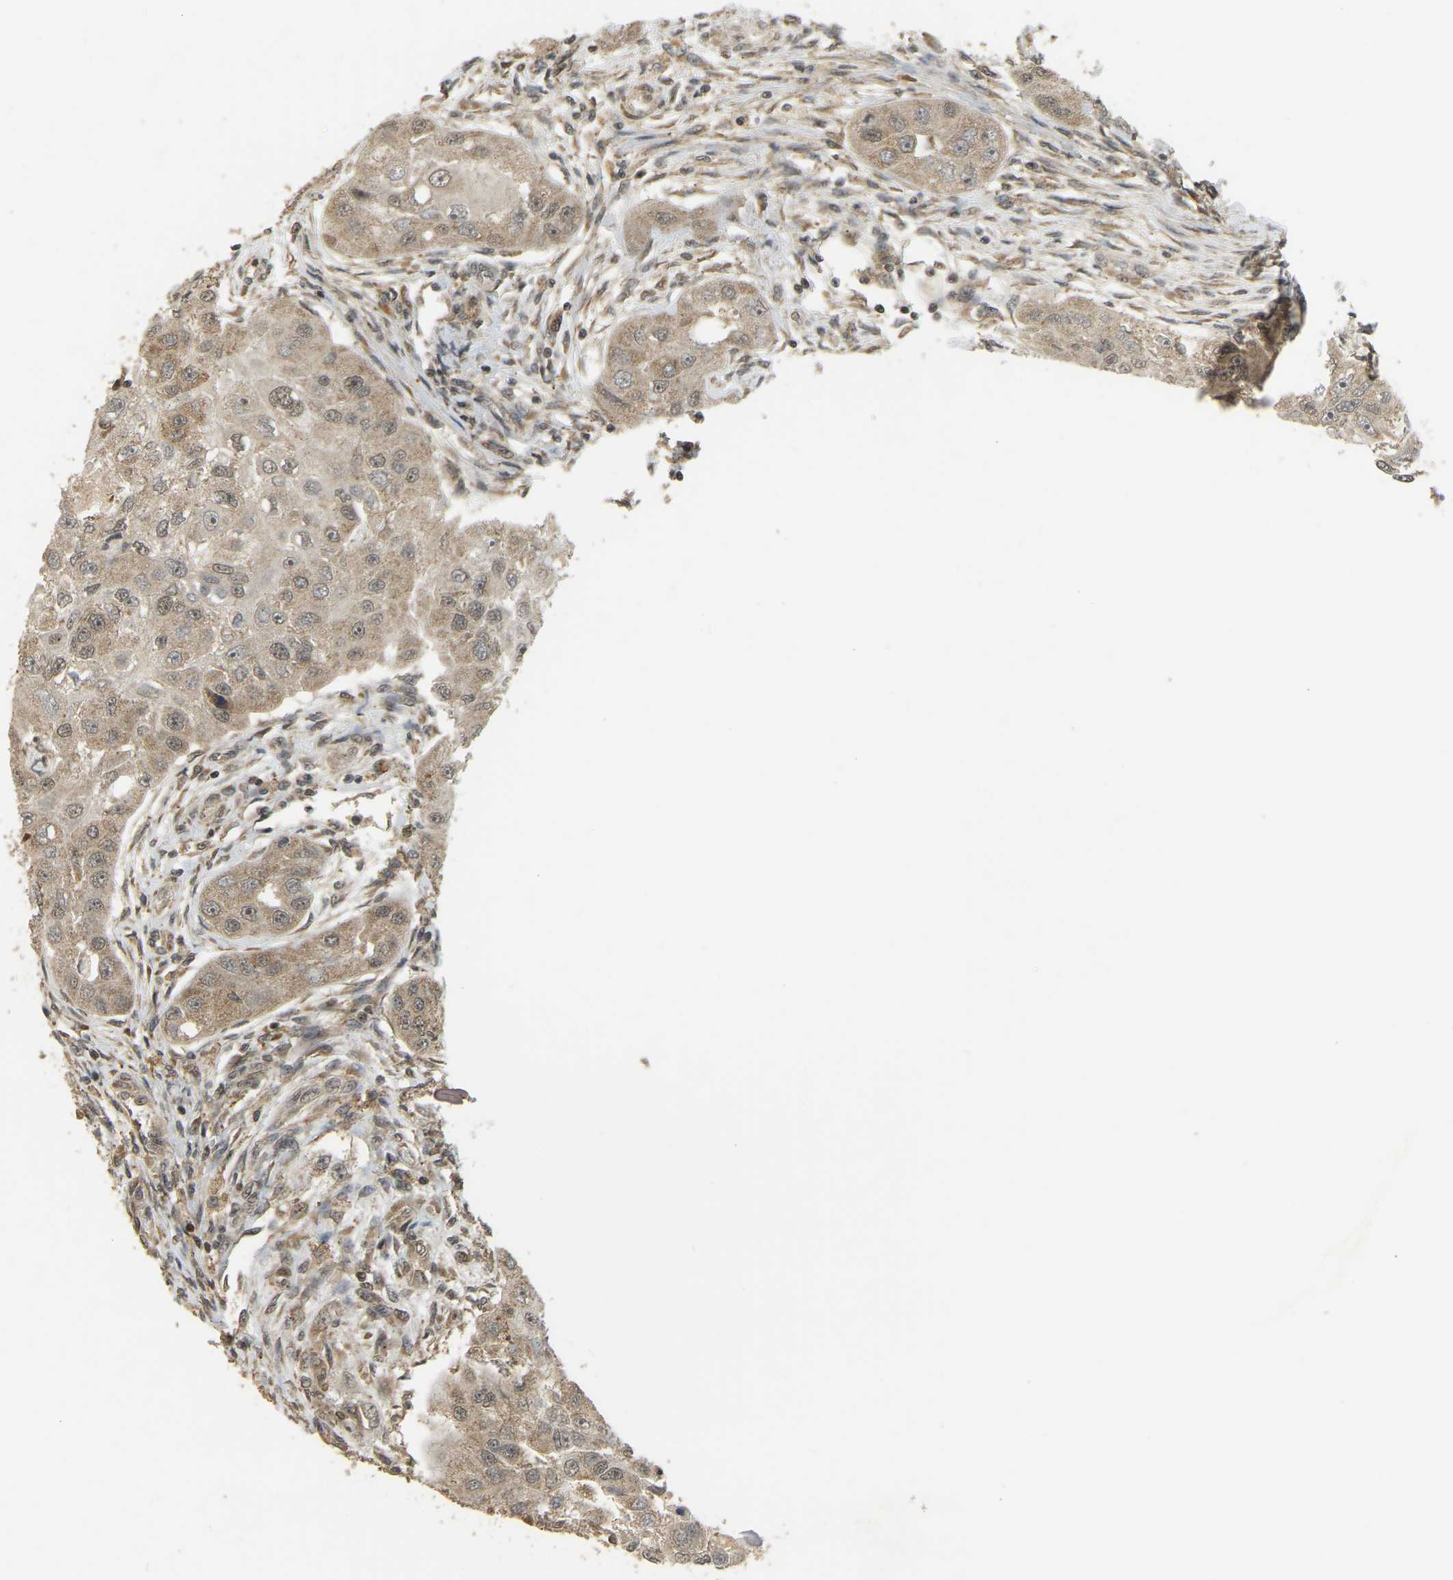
{"staining": {"intensity": "moderate", "quantity": ">75%", "location": "cytoplasmic/membranous,nuclear"}, "tissue": "head and neck cancer", "cell_type": "Tumor cells", "image_type": "cancer", "snomed": [{"axis": "morphology", "description": "Normal tissue, NOS"}, {"axis": "morphology", "description": "Squamous cell carcinoma, NOS"}, {"axis": "topography", "description": "Skeletal muscle"}, {"axis": "topography", "description": "Head-Neck"}], "caption": "This micrograph exhibits immunohistochemistry (IHC) staining of human head and neck squamous cell carcinoma, with medium moderate cytoplasmic/membranous and nuclear expression in about >75% of tumor cells.", "gene": "BRF2", "patient": {"sex": "male", "age": 51}}